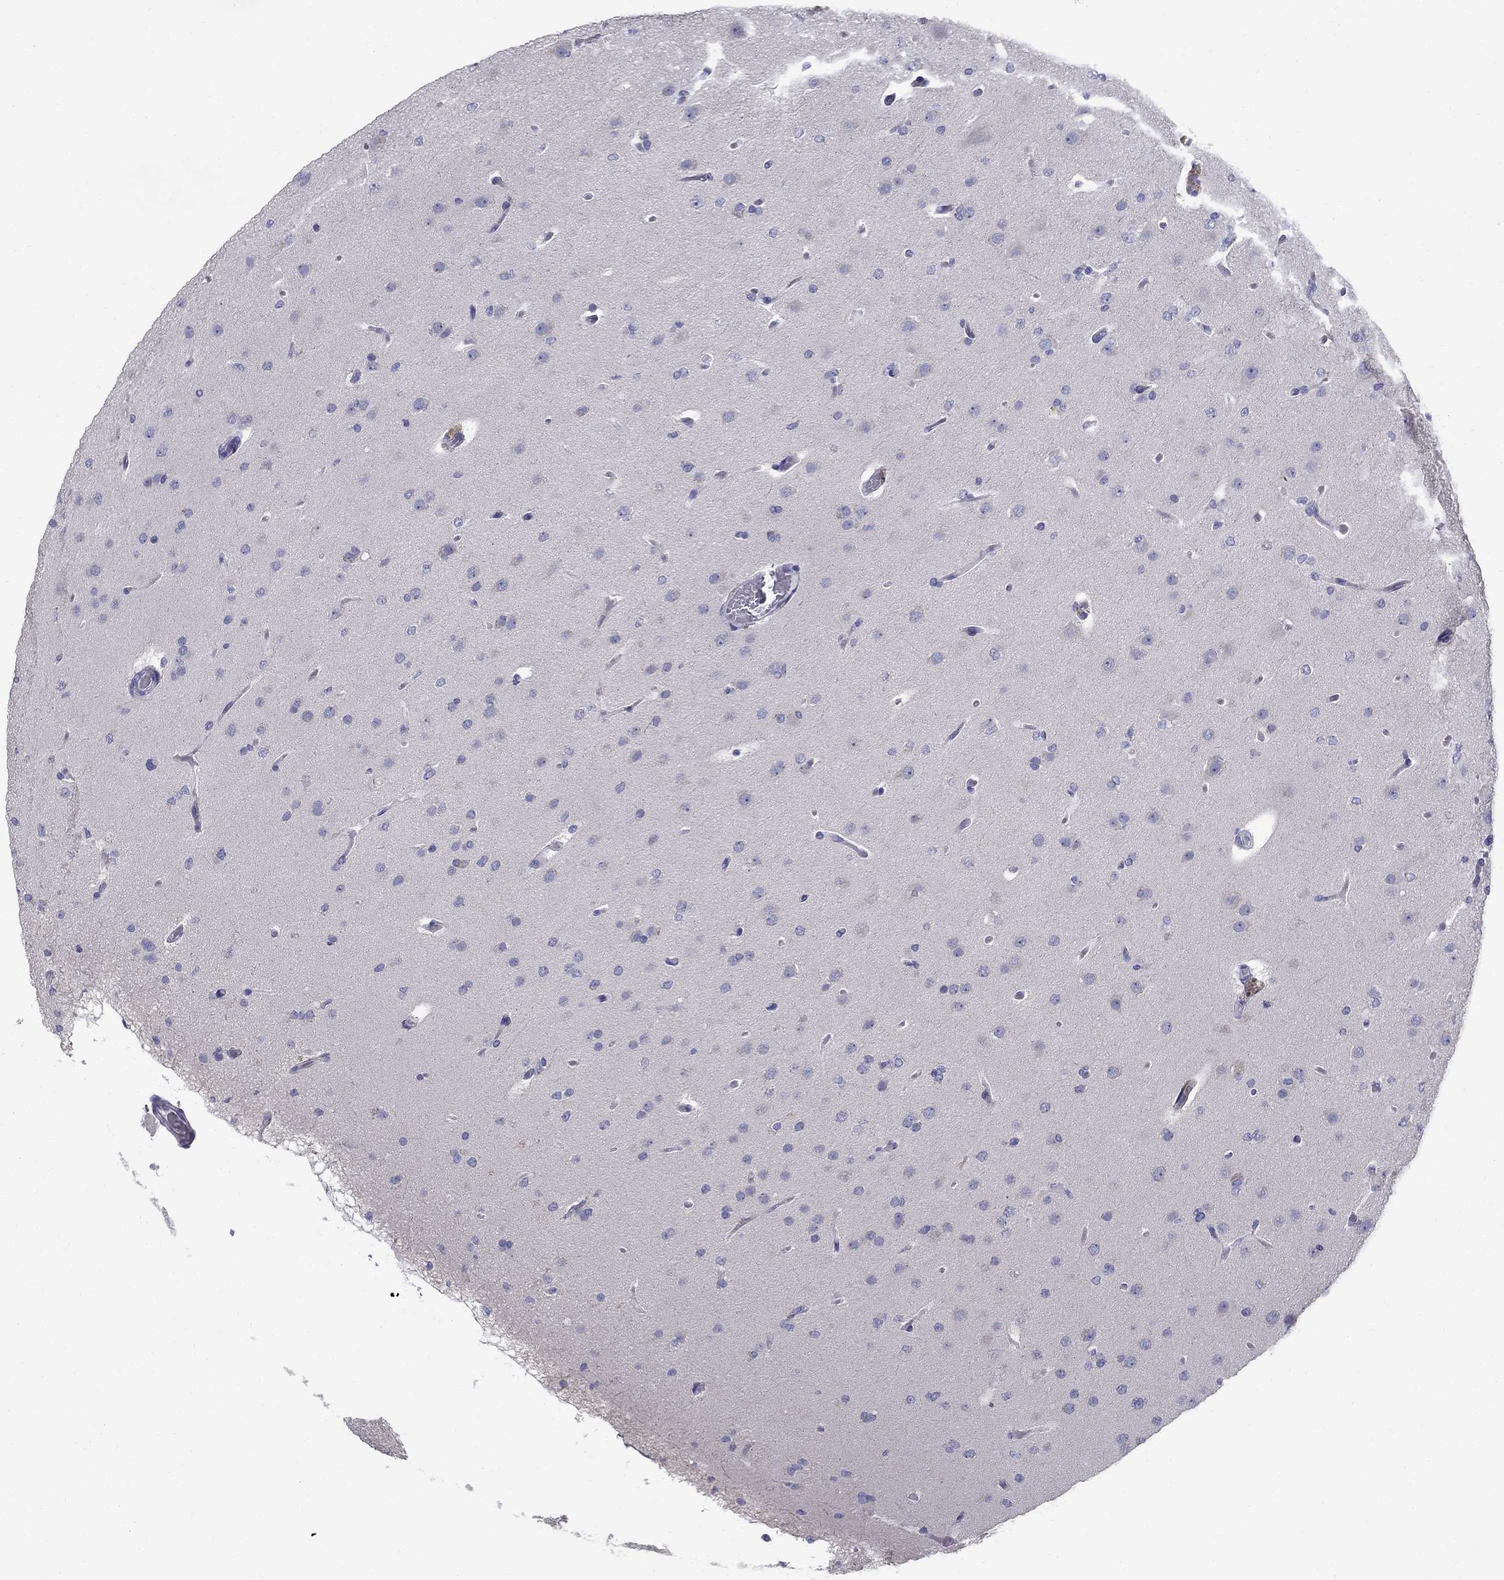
{"staining": {"intensity": "negative", "quantity": "none", "location": "none"}, "tissue": "glioma", "cell_type": "Tumor cells", "image_type": "cancer", "snomed": [{"axis": "morphology", "description": "Glioma, malignant, Low grade"}, {"axis": "topography", "description": "Brain"}], "caption": "This photomicrograph is of glioma stained with IHC to label a protein in brown with the nuclei are counter-stained blue. There is no staining in tumor cells. The staining was performed using DAB to visualize the protein expression in brown, while the nuclei were stained in blue with hematoxylin (Magnification: 20x).", "gene": "TP53TG5", "patient": {"sex": "male", "age": 41}}